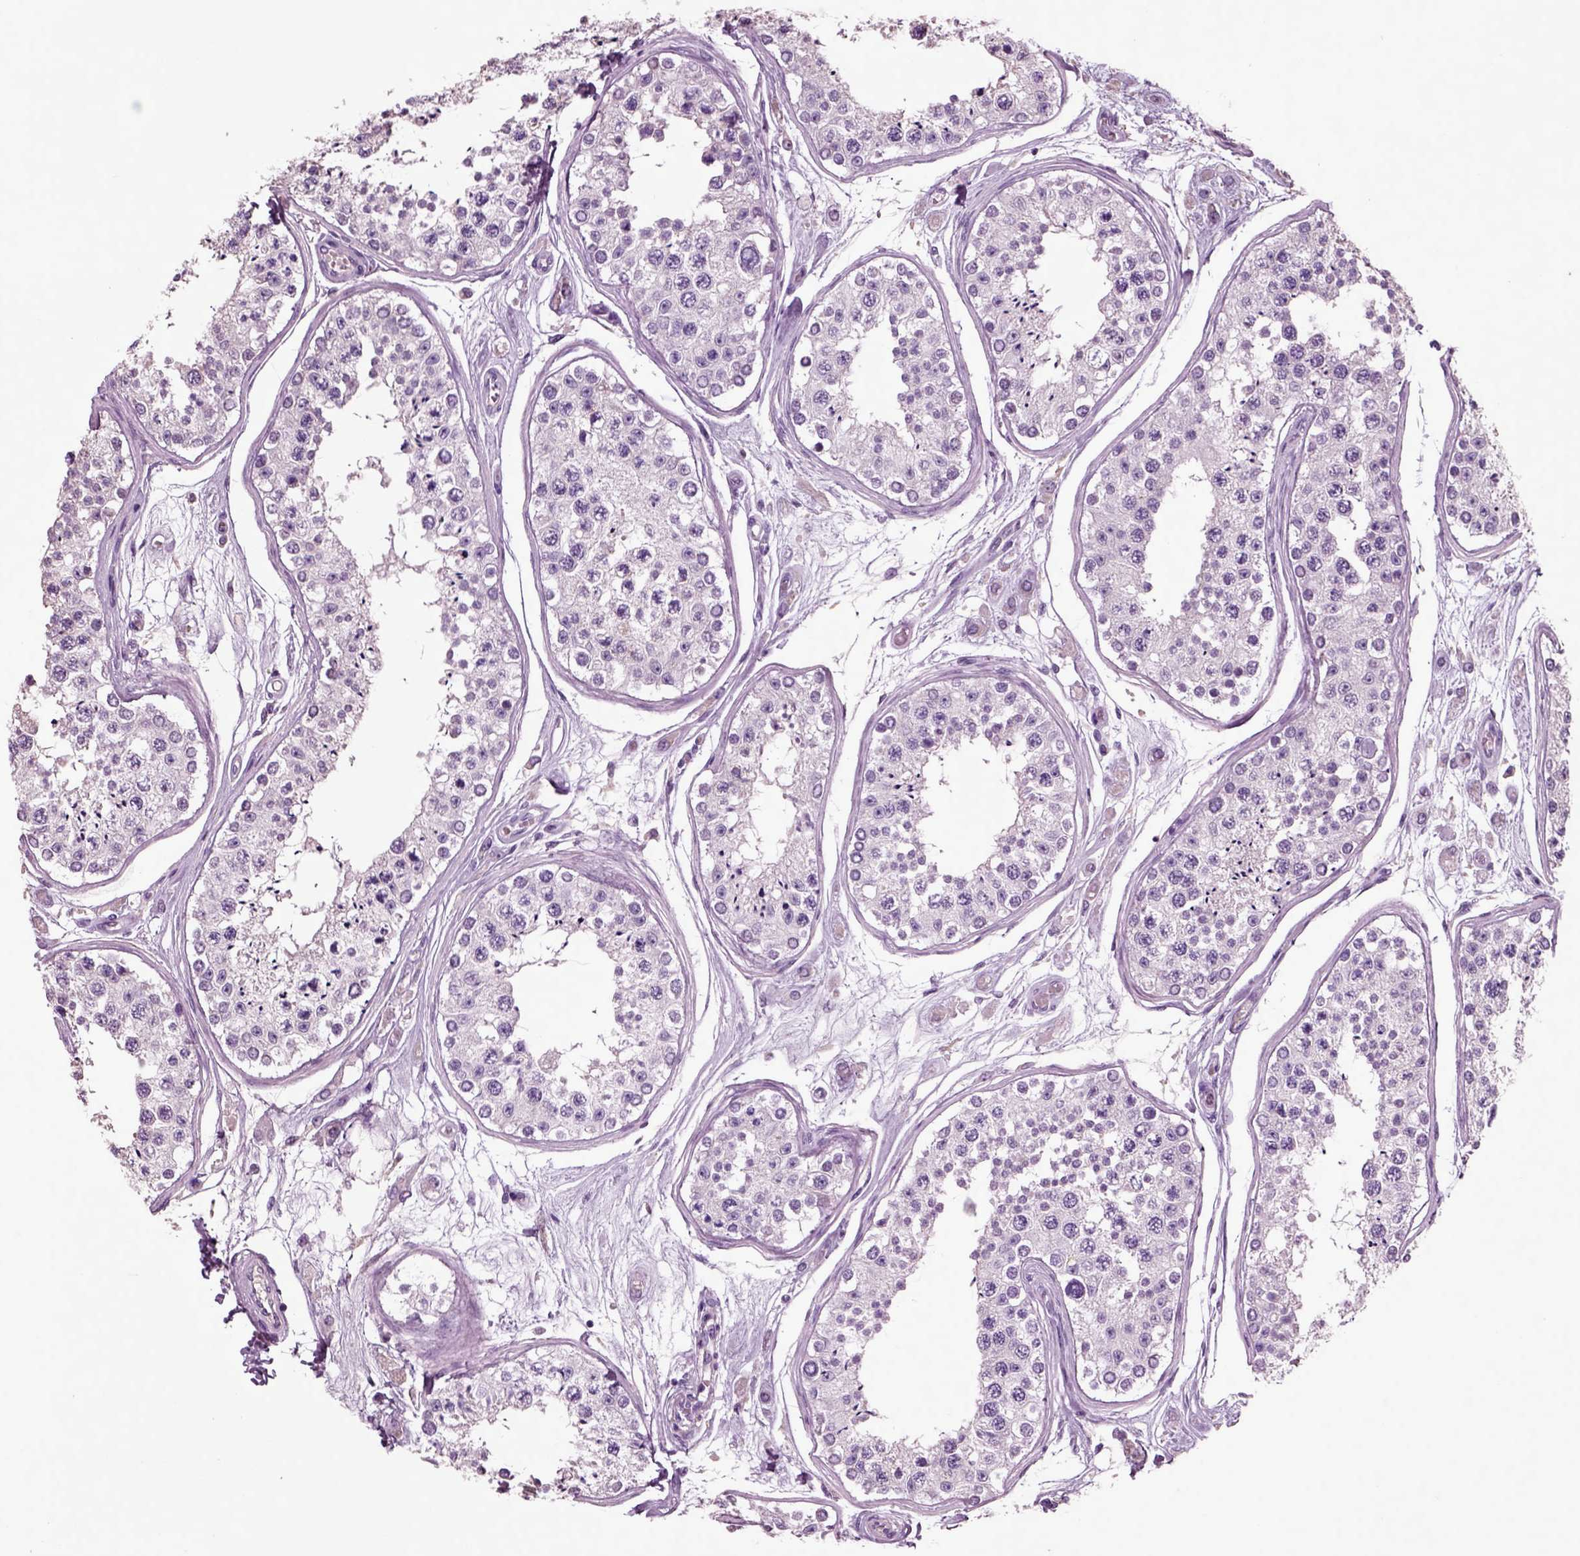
{"staining": {"intensity": "negative", "quantity": "none", "location": "none"}, "tissue": "testis", "cell_type": "Cells in seminiferous ducts", "image_type": "normal", "snomed": [{"axis": "morphology", "description": "Normal tissue, NOS"}, {"axis": "topography", "description": "Testis"}], "caption": "Testis stained for a protein using immunohistochemistry exhibits no positivity cells in seminiferous ducts.", "gene": "CHGB", "patient": {"sex": "male", "age": 25}}